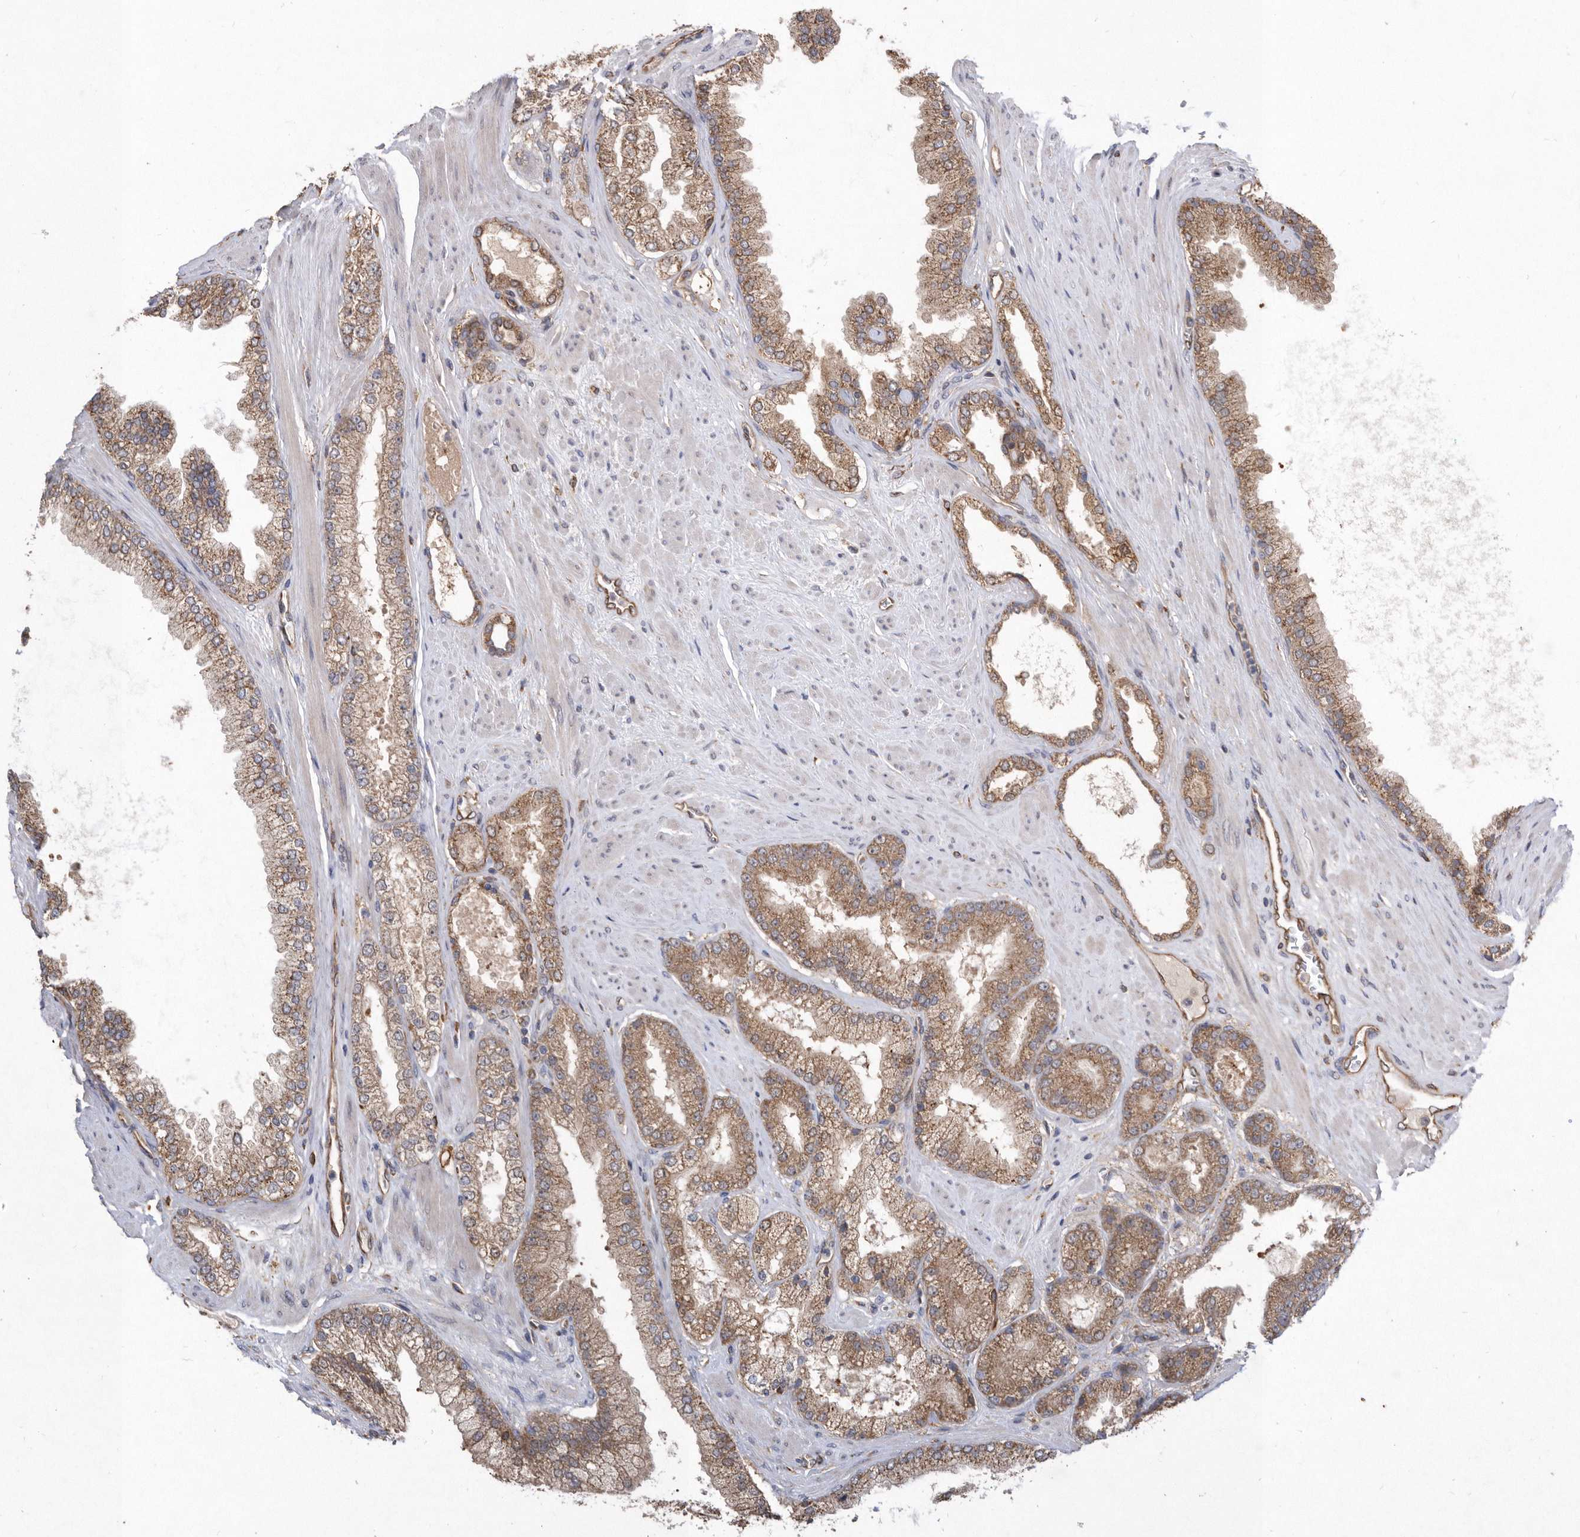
{"staining": {"intensity": "moderate", "quantity": ">75%", "location": "cytoplasmic/membranous"}, "tissue": "prostate cancer", "cell_type": "Tumor cells", "image_type": "cancer", "snomed": [{"axis": "morphology", "description": "Adenocarcinoma, High grade"}, {"axis": "topography", "description": "Prostate"}], "caption": "A brown stain labels moderate cytoplasmic/membranous staining of a protein in human prostate cancer (high-grade adenocarcinoma) tumor cells.", "gene": "PON2", "patient": {"sex": "male", "age": 58}}